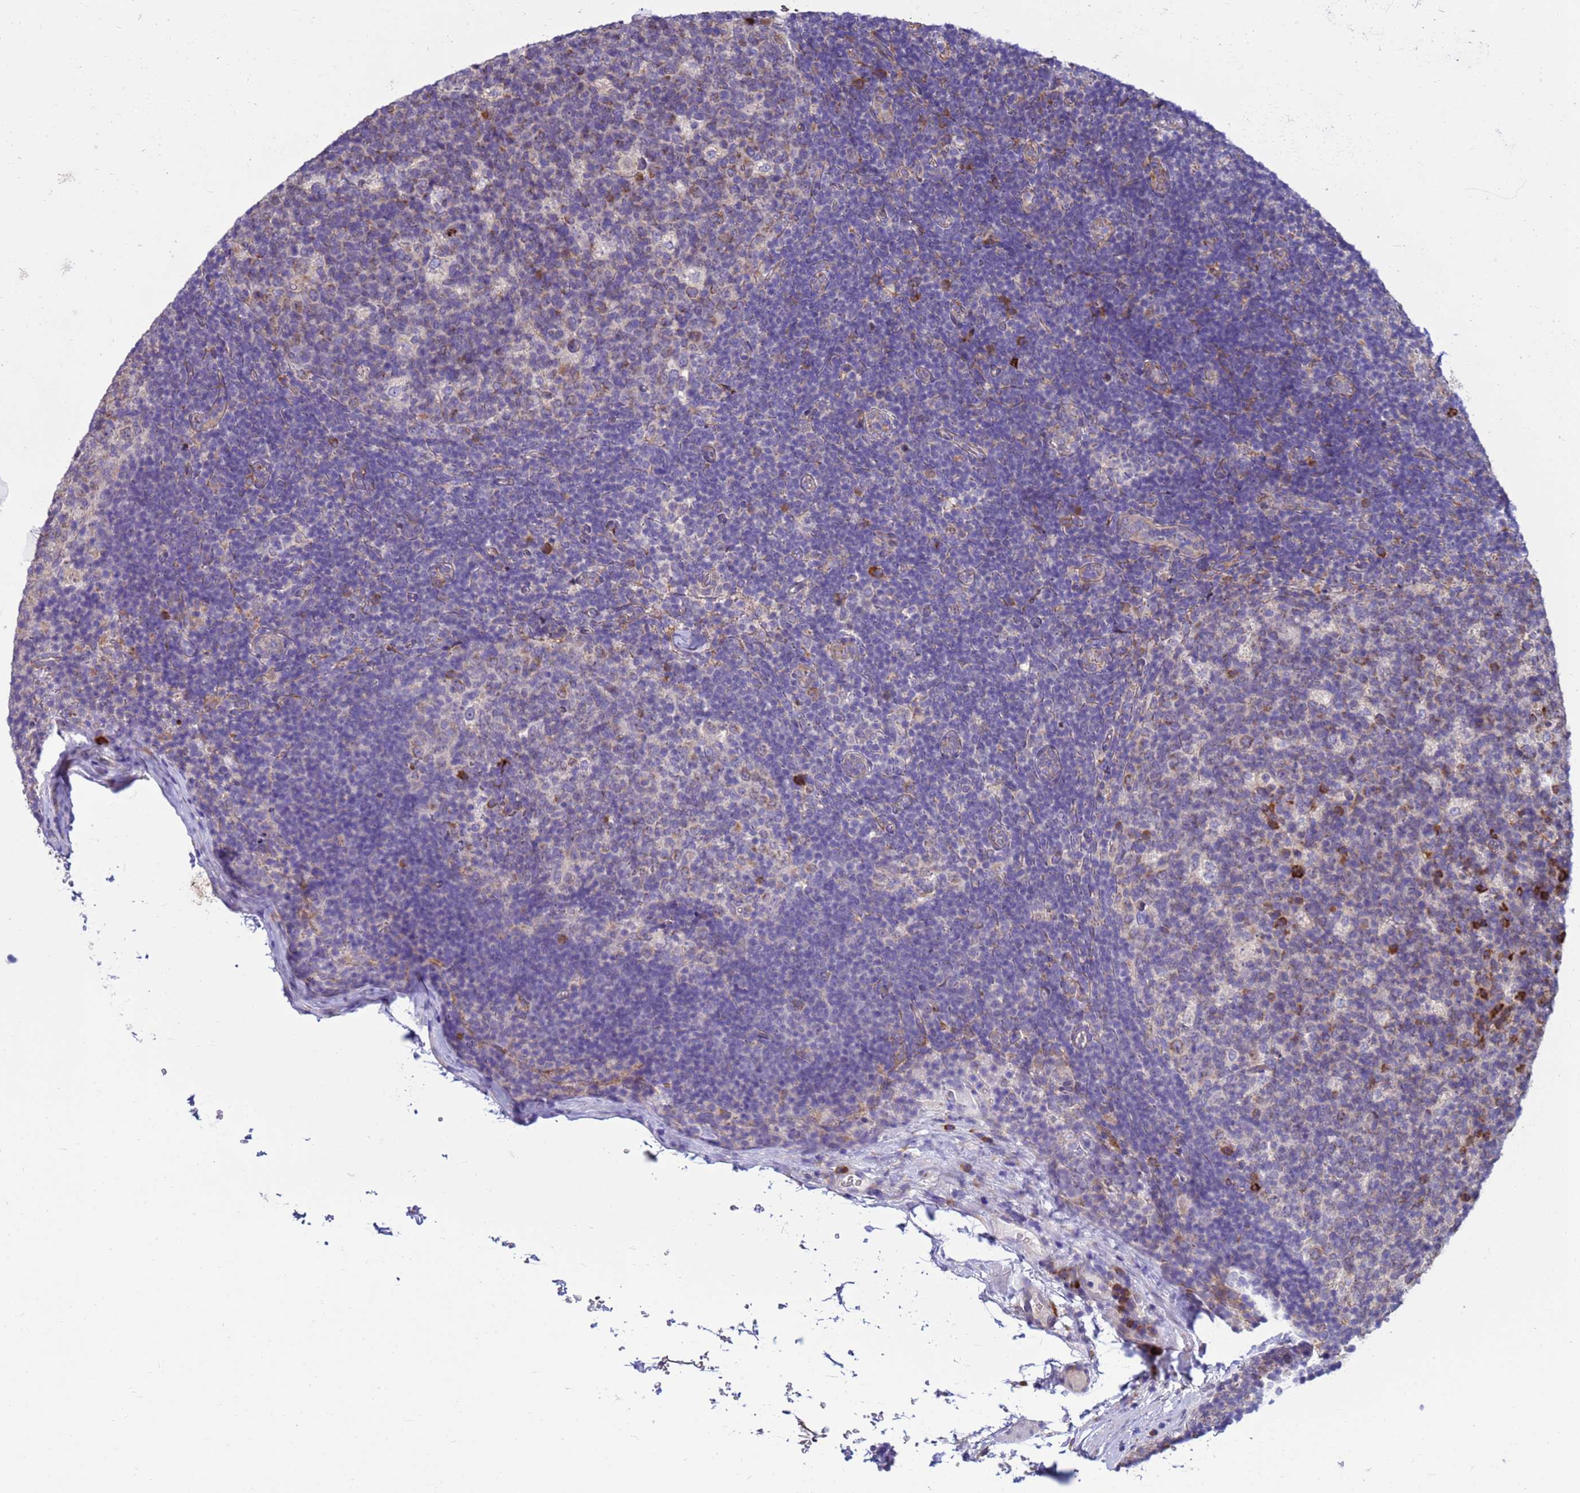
{"staining": {"intensity": "strong", "quantity": "<25%", "location": "cytoplasmic/membranous"}, "tissue": "lymph node", "cell_type": "Germinal center cells", "image_type": "normal", "snomed": [{"axis": "morphology", "description": "Normal tissue, NOS"}, {"axis": "topography", "description": "Lymph node"}], "caption": "Protein expression analysis of unremarkable human lymph node reveals strong cytoplasmic/membranous expression in approximately <25% of germinal center cells. (DAB IHC, brown staining for protein, blue staining for nuclei).", "gene": "THAP5", "patient": {"sex": "female", "age": 31}}